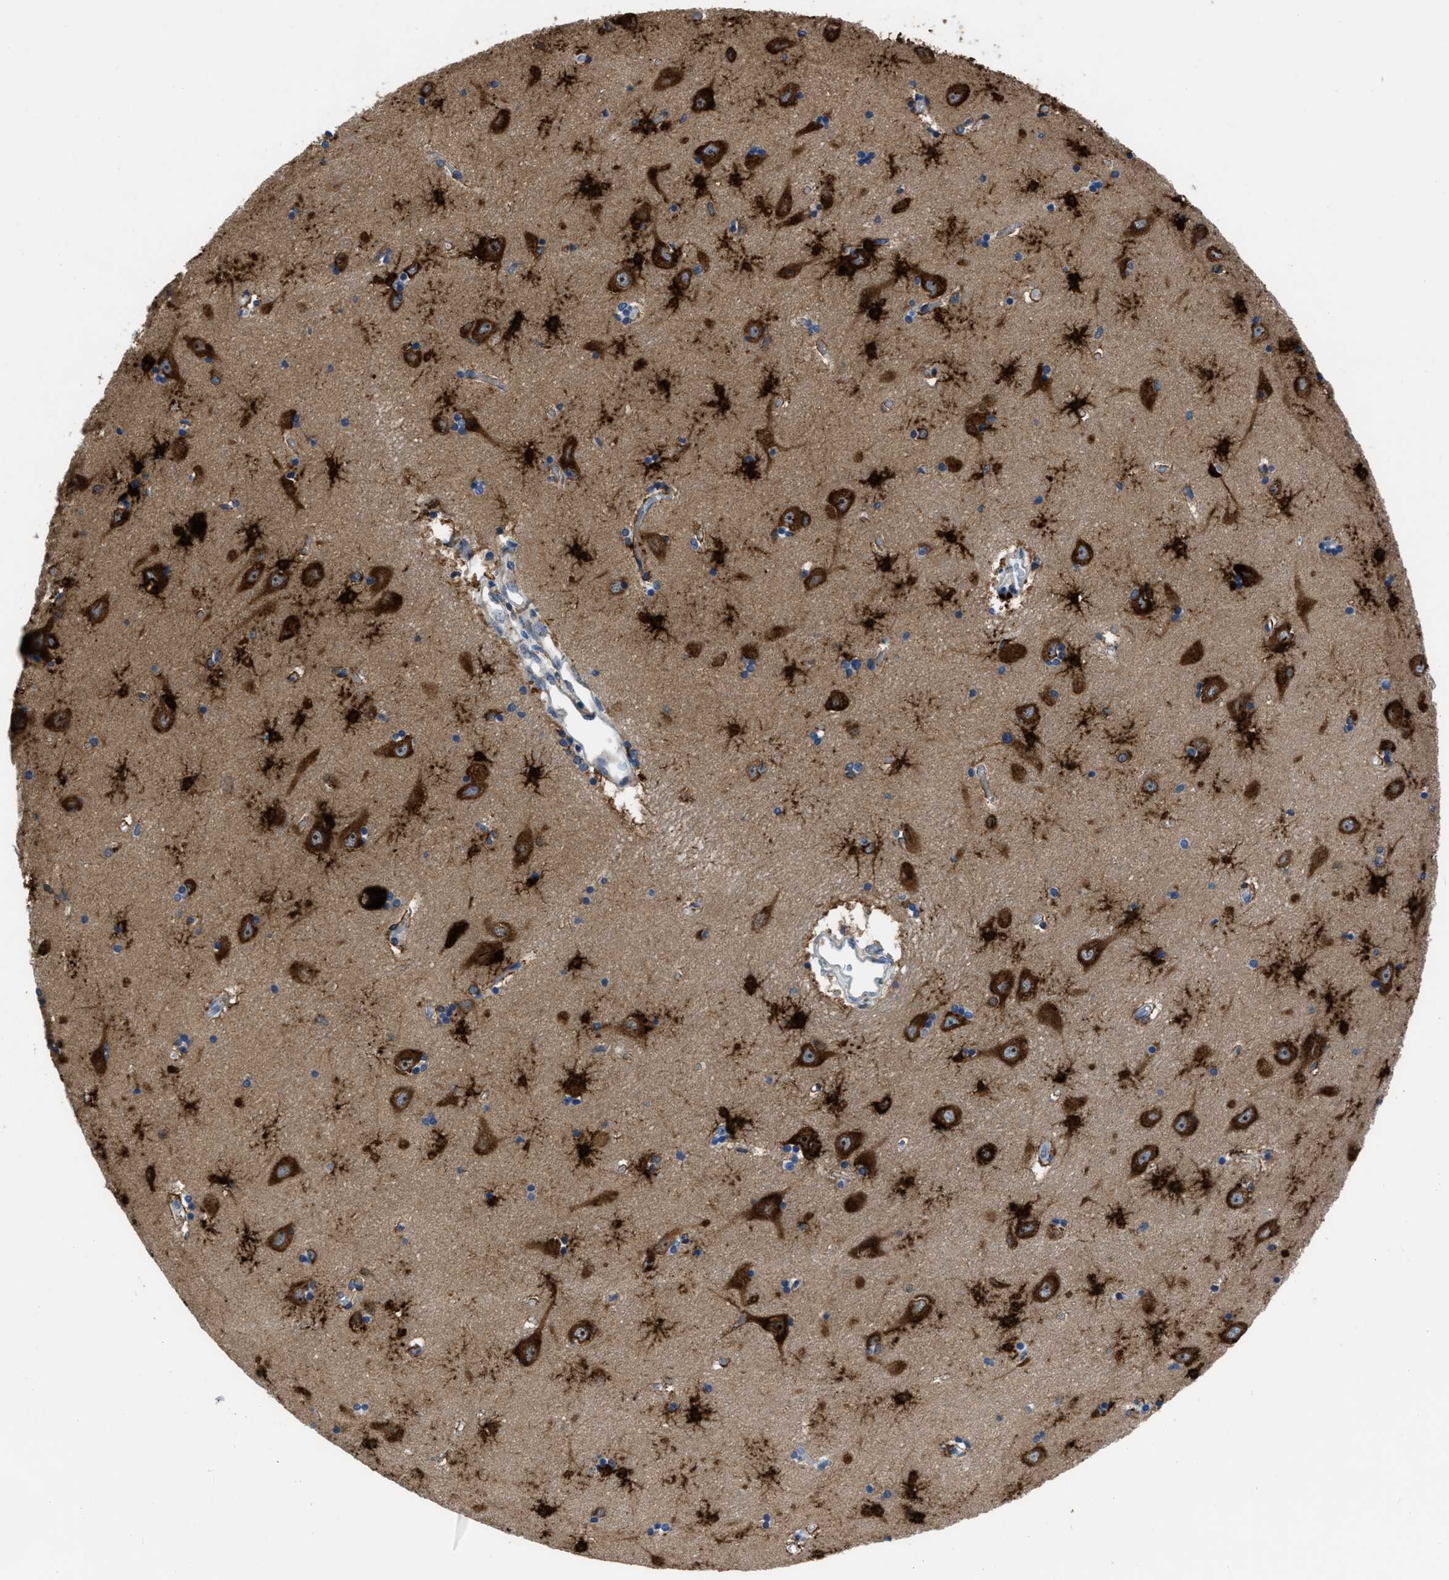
{"staining": {"intensity": "strong", "quantity": "<25%", "location": "cytoplasmic/membranous"}, "tissue": "hippocampus", "cell_type": "Glial cells", "image_type": "normal", "snomed": [{"axis": "morphology", "description": "Normal tissue, NOS"}, {"axis": "topography", "description": "Hippocampus"}], "caption": "Immunohistochemistry (IHC) micrograph of benign human hippocampus stained for a protein (brown), which shows medium levels of strong cytoplasmic/membranous positivity in approximately <25% of glial cells.", "gene": "PFKP", "patient": {"sex": "male", "age": 45}}